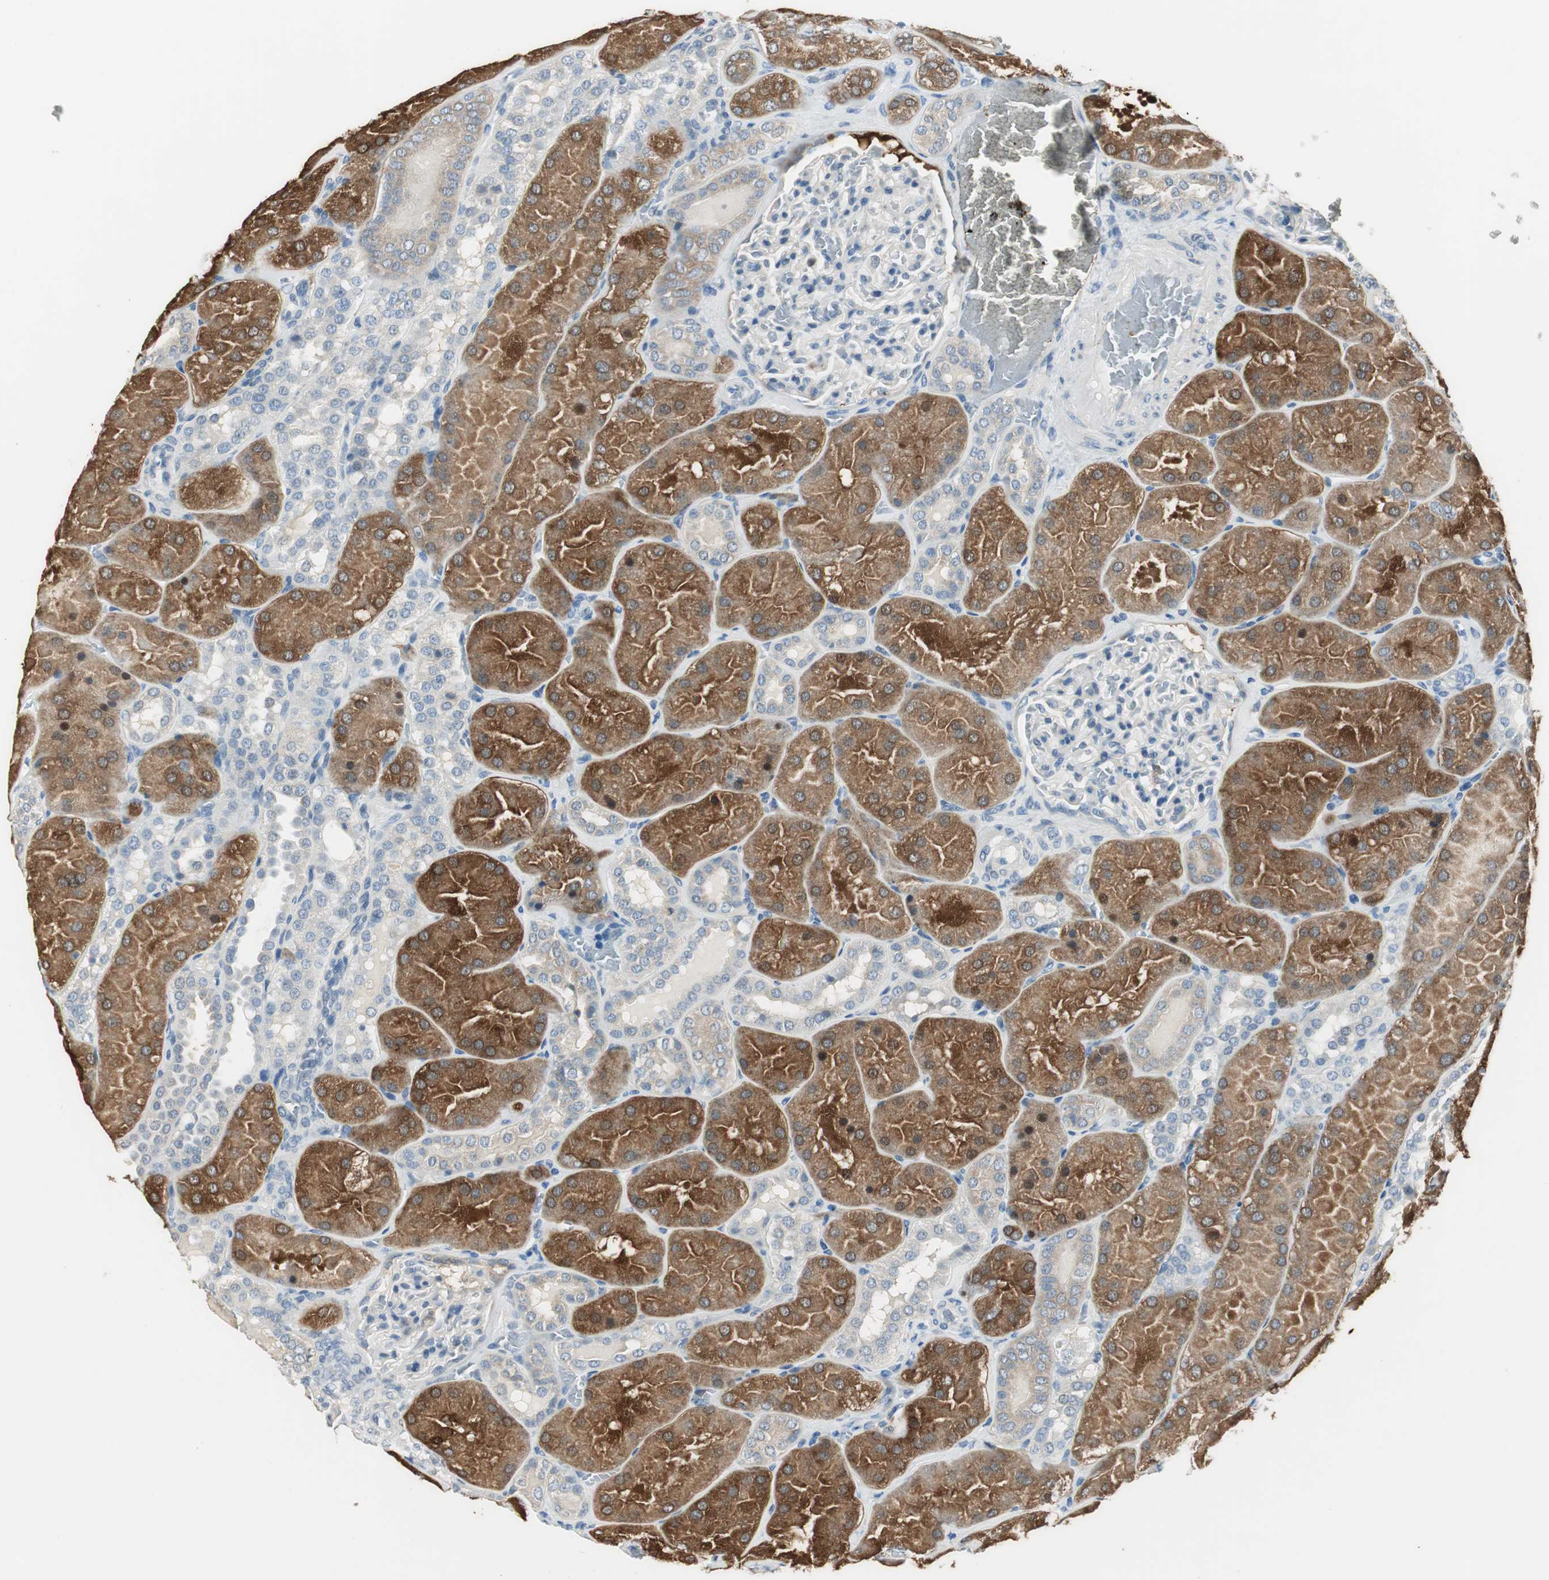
{"staining": {"intensity": "negative", "quantity": "none", "location": "none"}, "tissue": "kidney", "cell_type": "Cells in glomeruli", "image_type": "normal", "snomed": [{"axis": "morphology", "description": "Normal tissue, NOS"}, {"axis": "topography", "description": "Kidney"}], "caption": "Human kidney stained for a protein using immunohistochemistry (IHC) demonstrates no positivity in cells in glomeruli.", "gene": "MSTO1", "patient": {"sex": "male", "age": 28}}